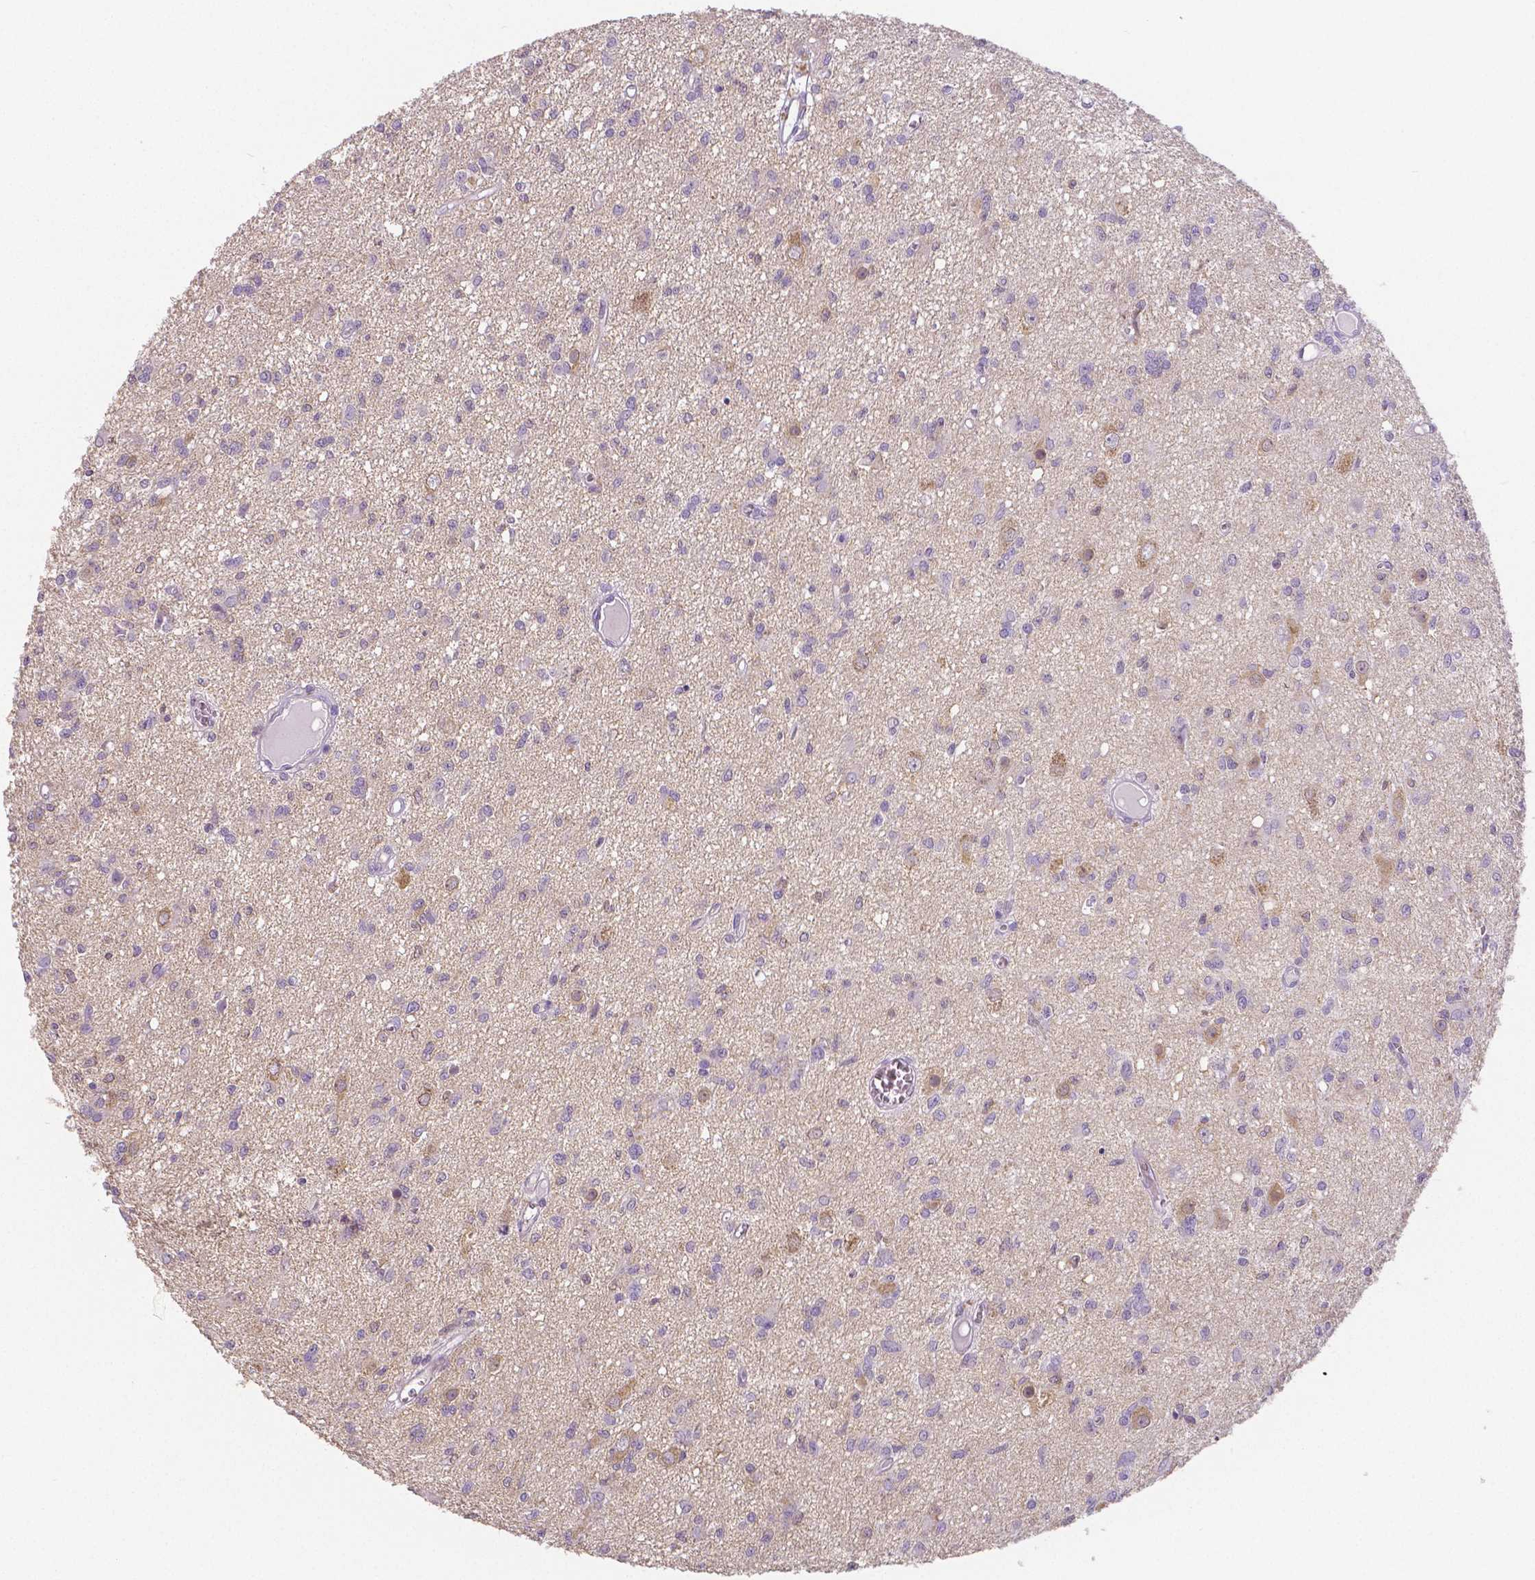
{"staining": {"intensity": "negative", "quantity": "none", "location": "none"}, "tissue": "glioma", "cell_type": "Tumor cells", "image_type": "cancer", "snomed": [{"axis": "morphology", "description": "Glioma, malignant, Low grade"}, {"axis": "topography", "description": "Brain"}], "caption": "A high-resolution image shows immunohistochemistry (IHC) staining of malignant low-grade glioma, which displays no significant expression in tumor cells.", "gene": "CRMP1", "patient": {"sex": "male", "age": 64}}